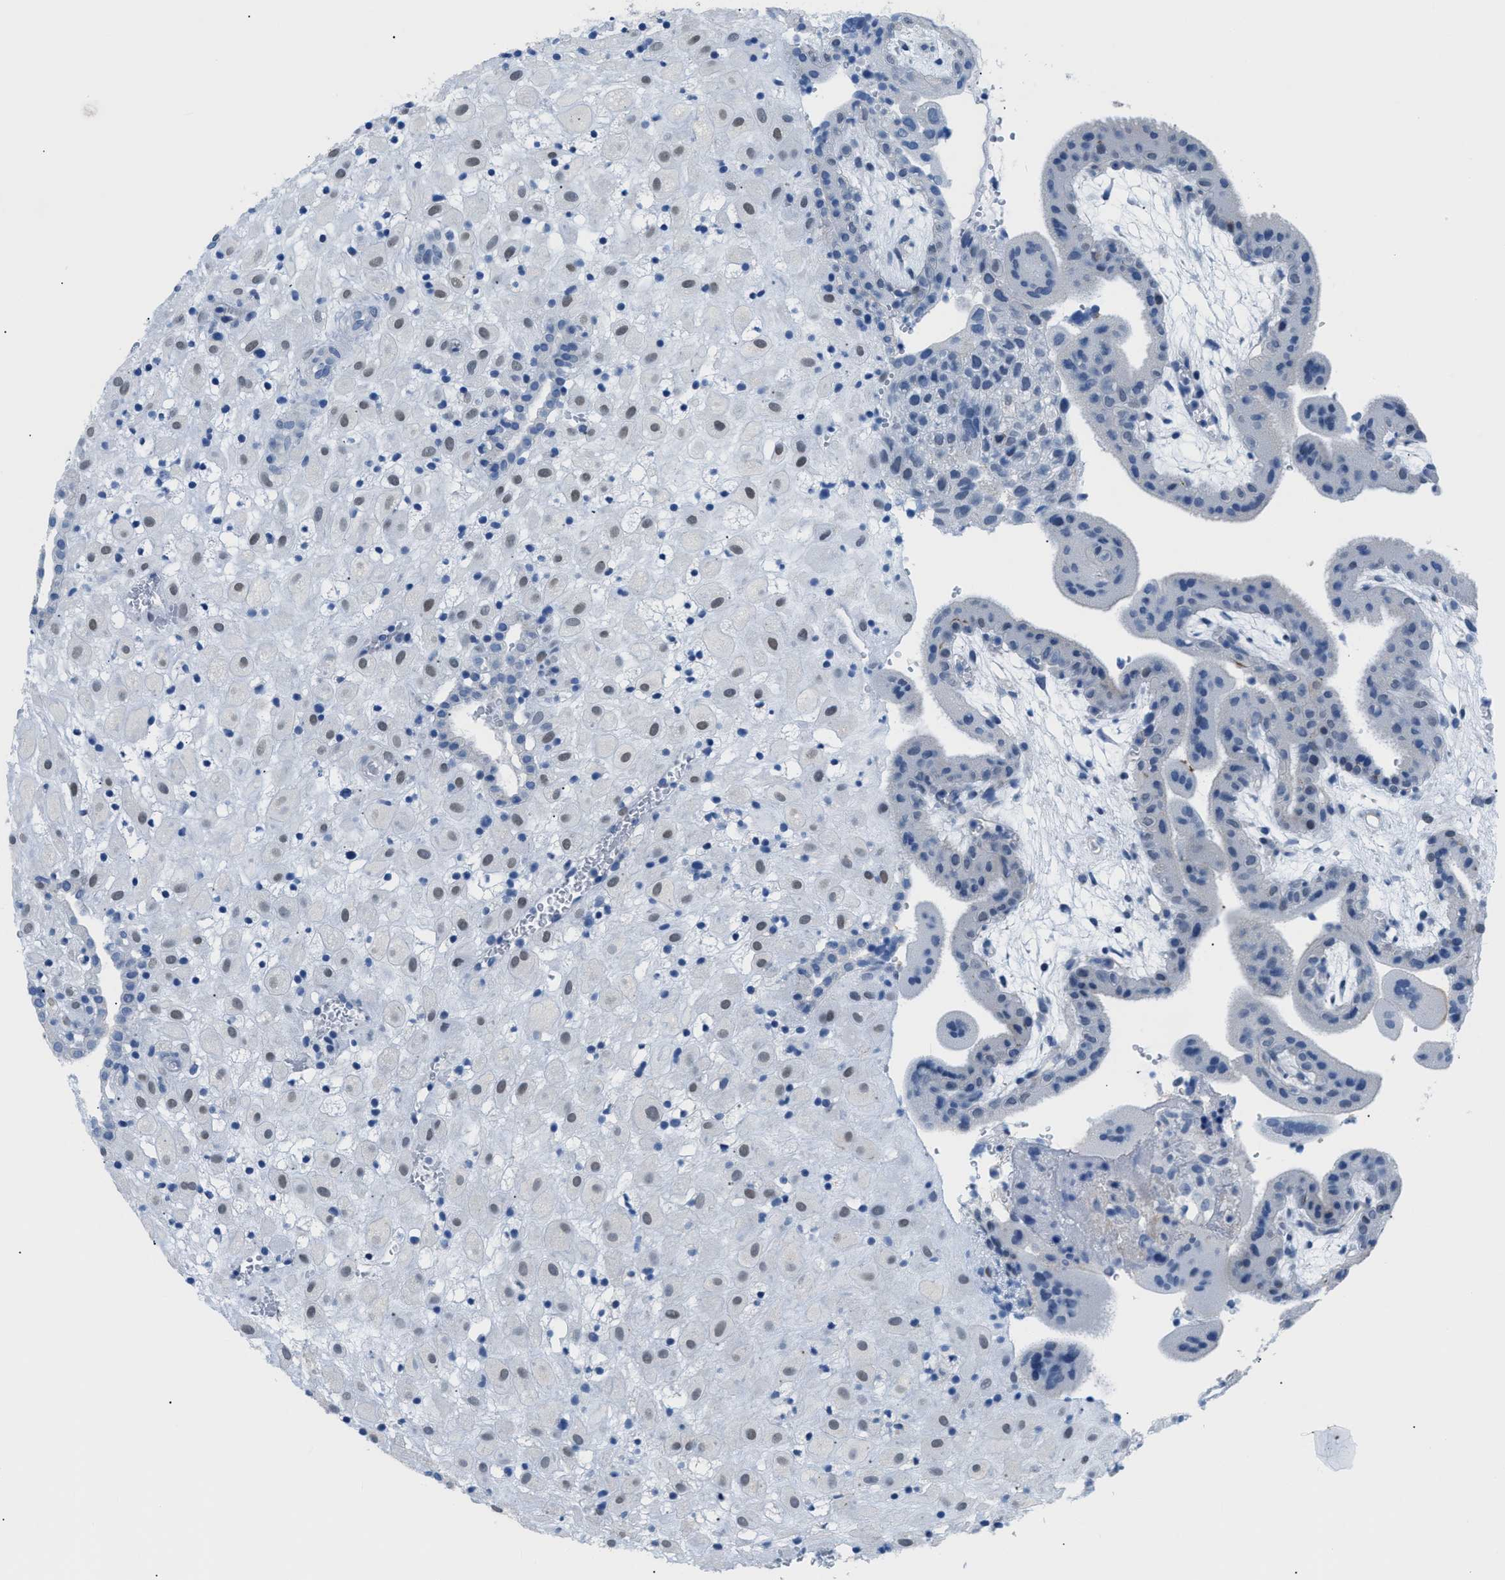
{"staining": {"intensity": "negative", "quantity": "none", "location": "none"}, "tissue": "placenta", "cell_type": "Decidual cells", "image_type": "normal", "snomed": [{"axis": "morphology", "description": "Normal tissue, NOS"}, {"axis": "topography", "description": "Placenta"}], "caption": "The IHC image has no significant expression in decidual cells of placenta.", "gene": "FDCSP", "patient": {"sex": "female", "age": 18}}